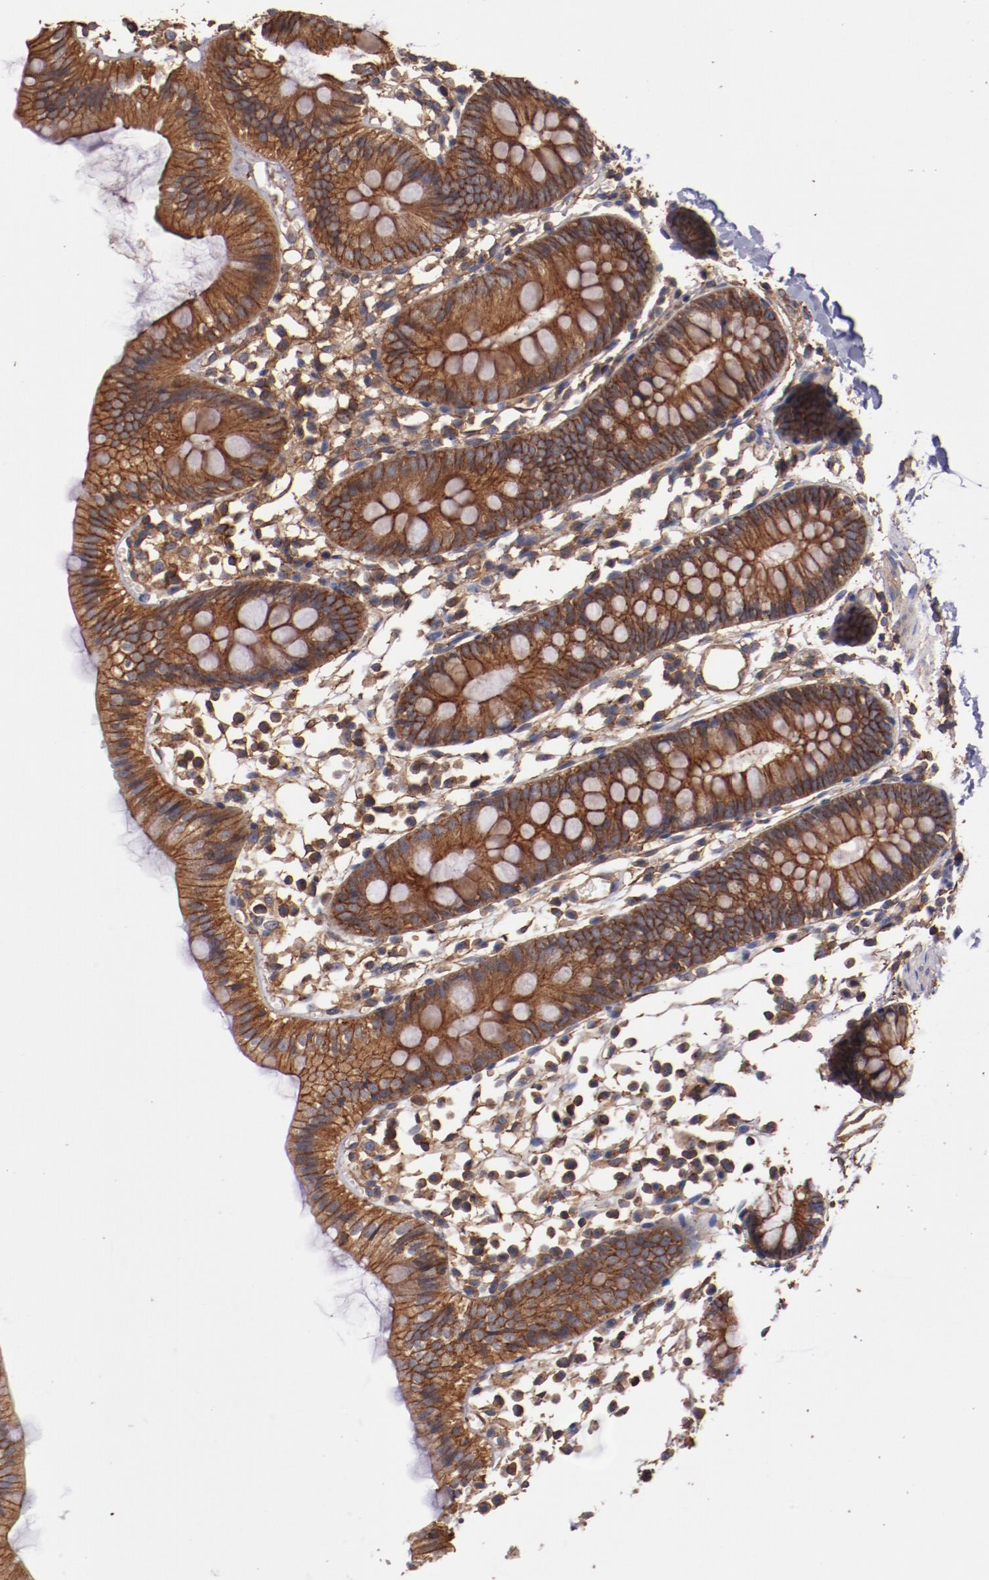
{"staining": {"intensity": "strong", "quantity": ">75%", "location": "cytoplasmic/membranous"}, "tissue": "colon", "cell_type": "Endothelial cells", "image_type": "normal", "snomed": [{"axis": "morphology", "description": "Normal tissue, NOS"}, {"axis": "topography", "description": "Colon"}], "caption": "Protein expression by immunohistochemistry reveals strong cytoplasmic/membranous positivity in approximately >75% of endothelial cells in normal colon.", "gene": "TMOD3", "patient": {"sex": "male", "age": 14}}